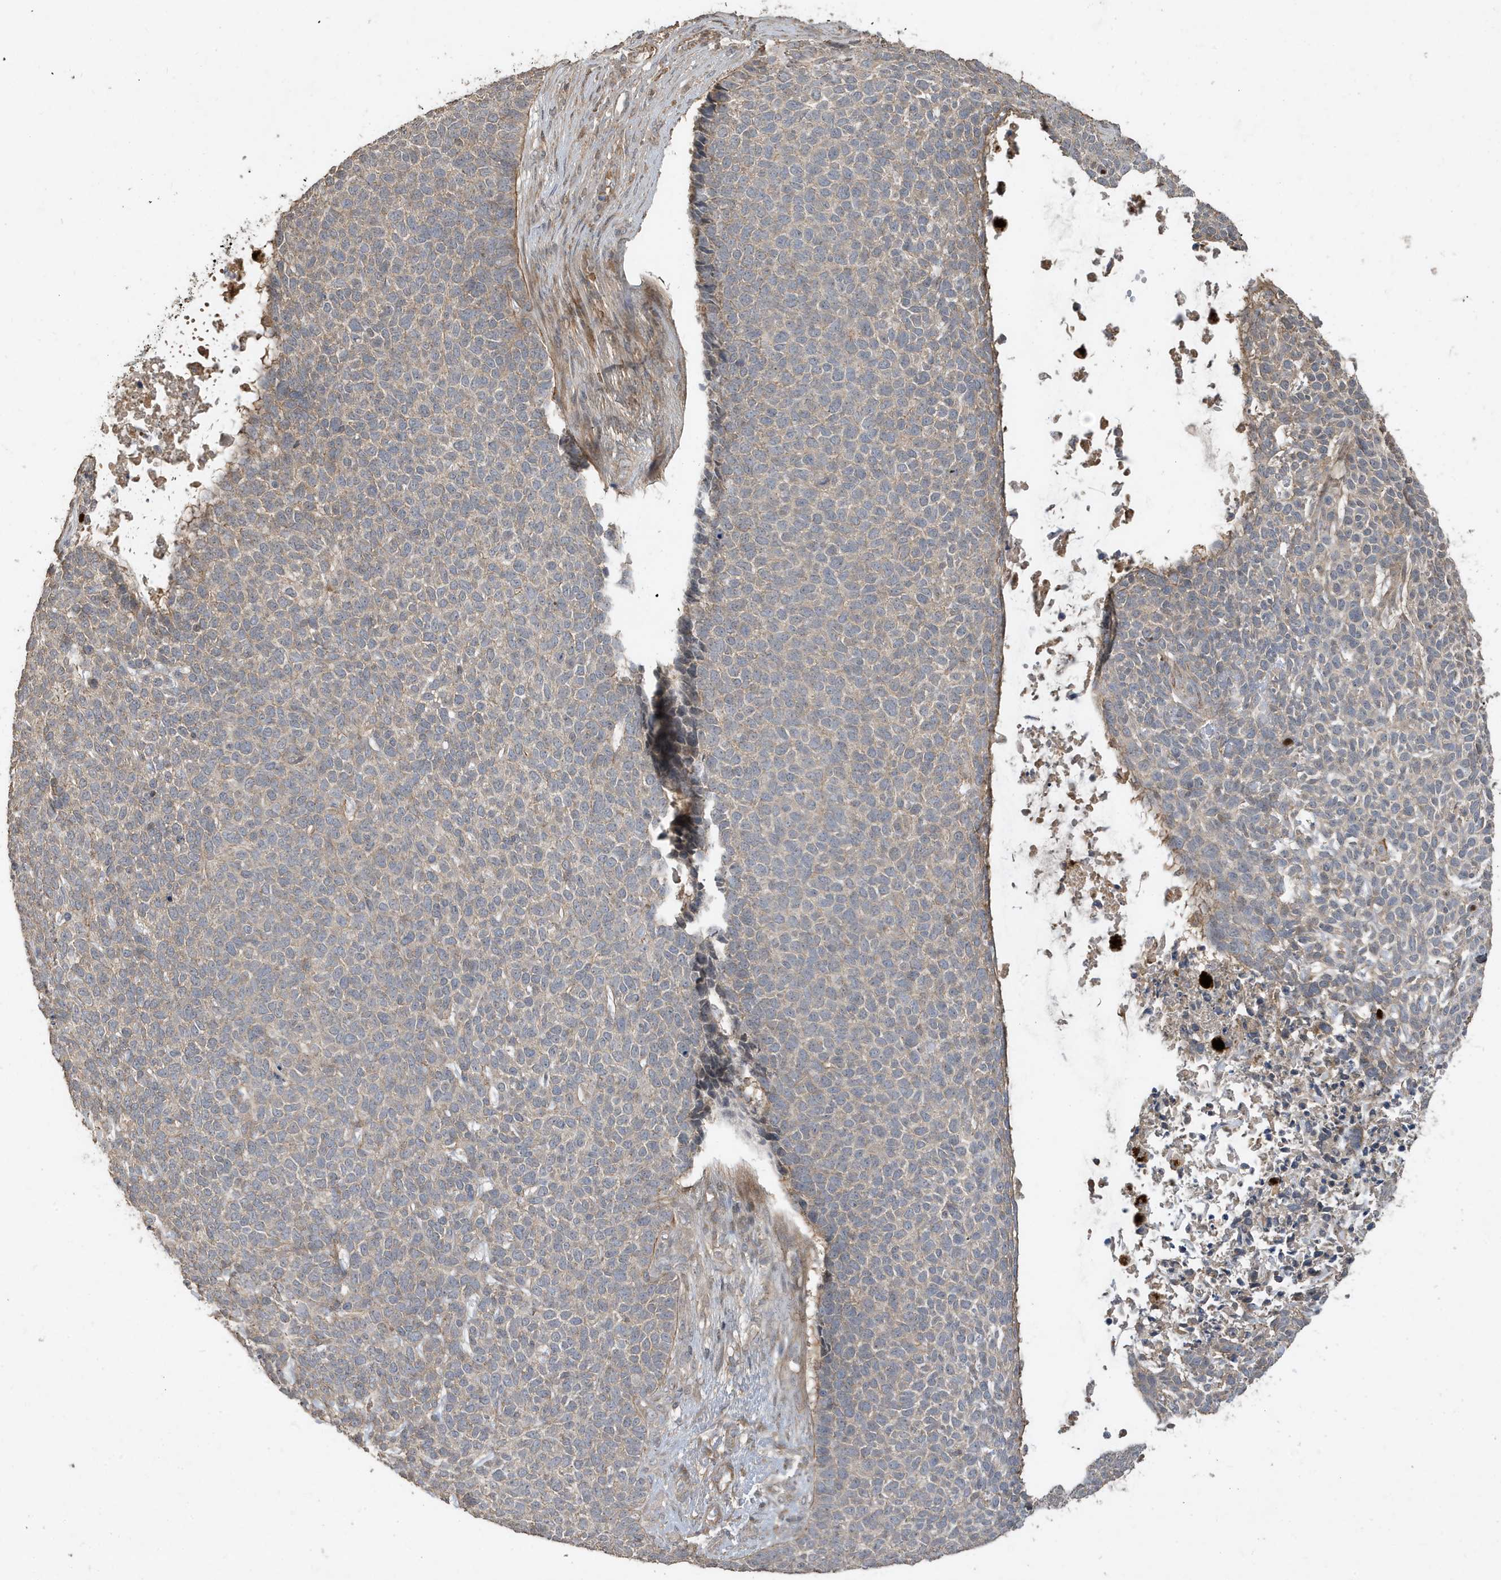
{"staining": {"intensity": "negative", "quantity": "none", "location": "none"}, "tissue": "skin cancer", "cell_type": "Tumor cells", "image_type": "cancer", "snomed": [{"axis": "morphology", "description": "Basal cell carcinoma"}, {"axis": "topography", "description": "Skin"}], "caption": "There is no significant positivity in tumor cells of skin cancer. The staining is performed using DAB brown chromogen with nuclei counter-stained in using hematoxylin.", "gene": "PRRT3", "patient": {"sex": "female", "age": 84}}